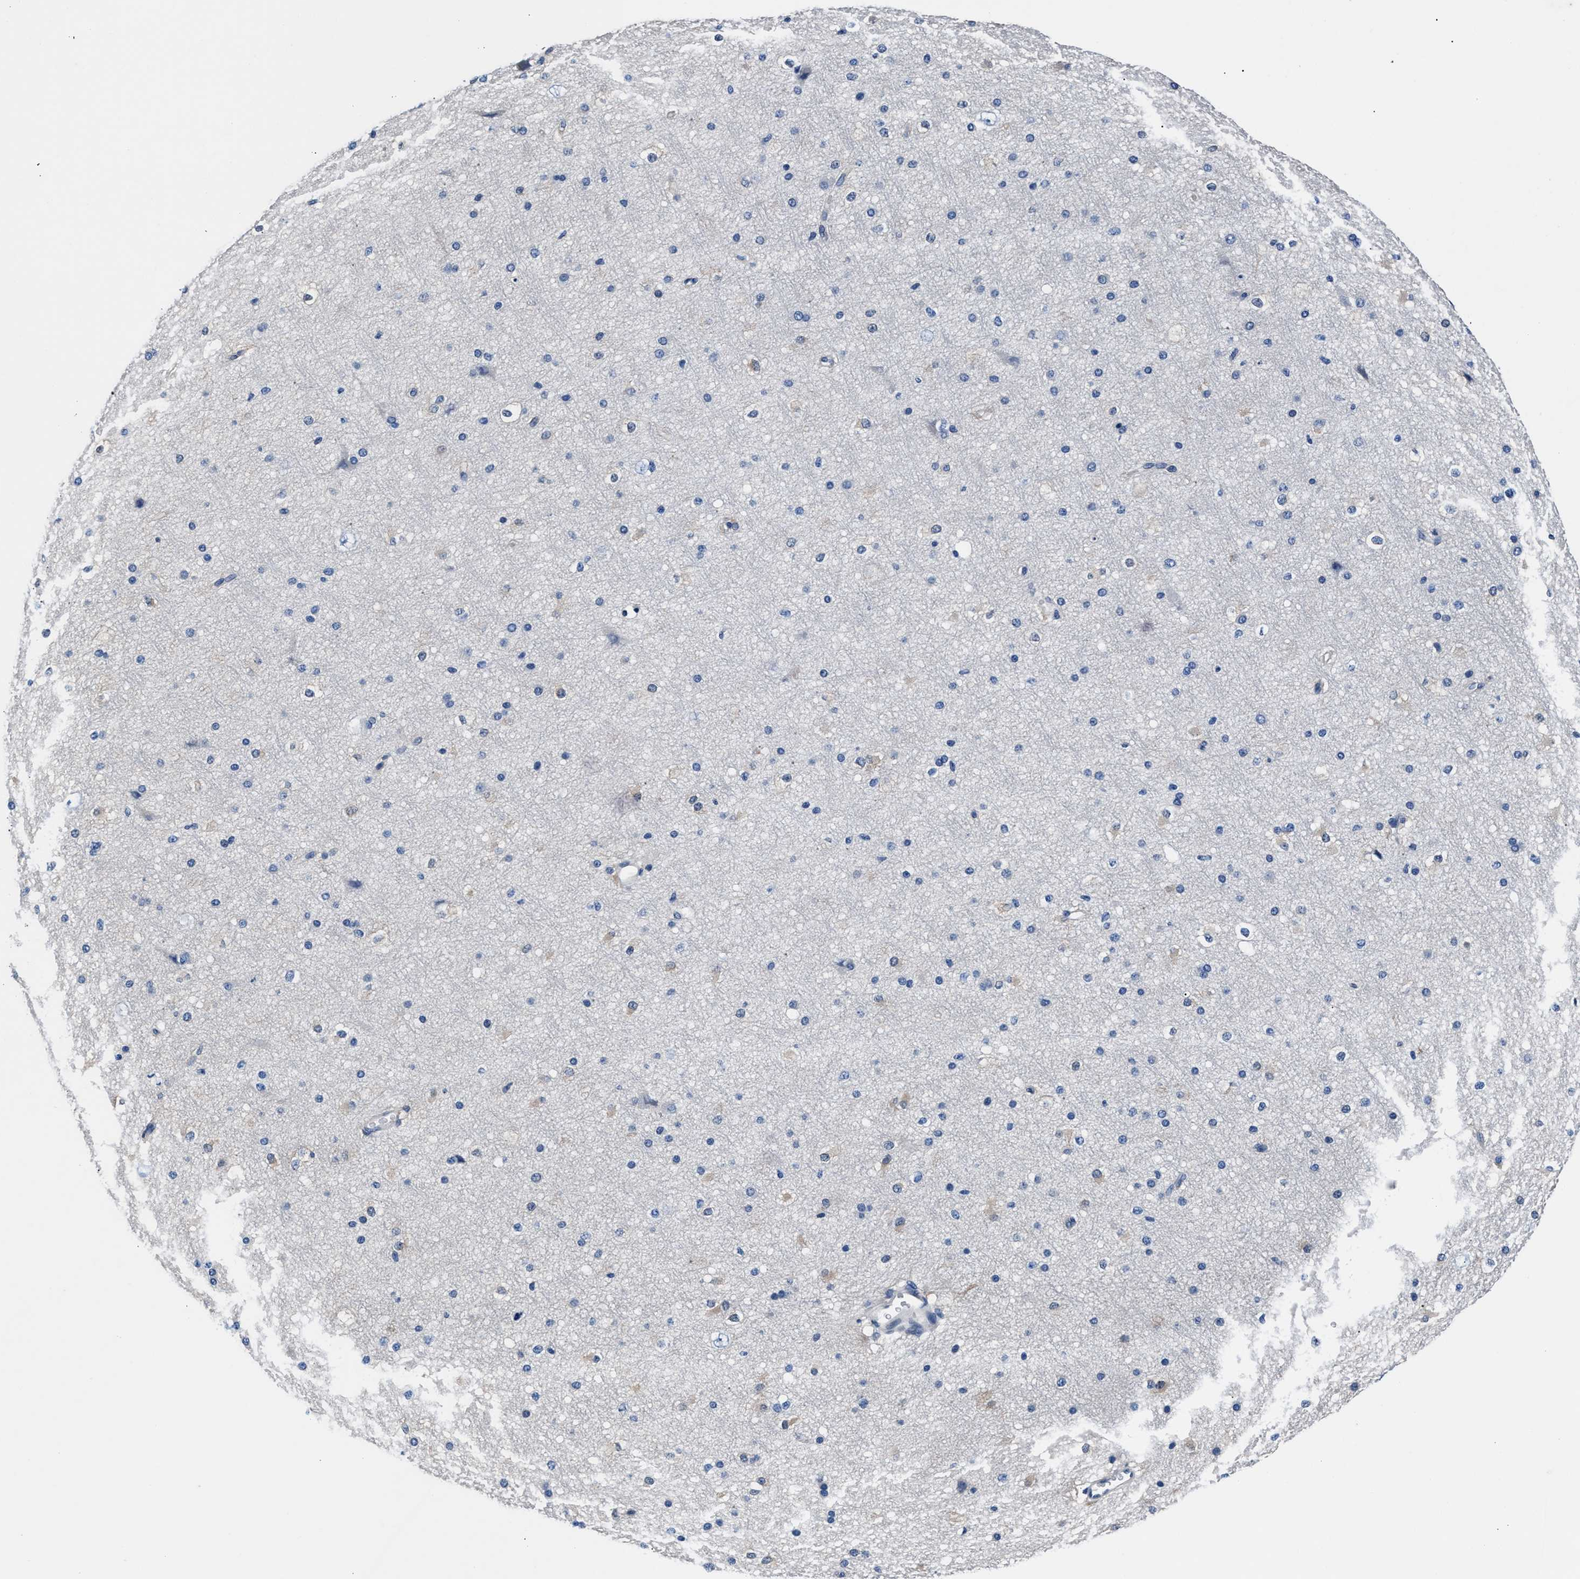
{"staining": {"intensity": "negative", "quantity": "none", "location": "none"}, "tissue": "cerebral cortex", "cell_type": "Endothelial cells", "image_type": "normal", "snomed": [{"axis": "morphology", "description": "Normal tissue, NOS"}, {"axis": "morphology", "description": "Developmental malformation"}, {"axis": "topography", "description": "Cerebral cortex"}], "caption": "Cerebral cortex was stained to show a protein in brown. There is no significant positivity in endothelial cells. (Immunohistochemistry, brightfield microscopy, high magnification).", "gene": "GSTM1", "patient": {"sex": "female", "age": 30}}